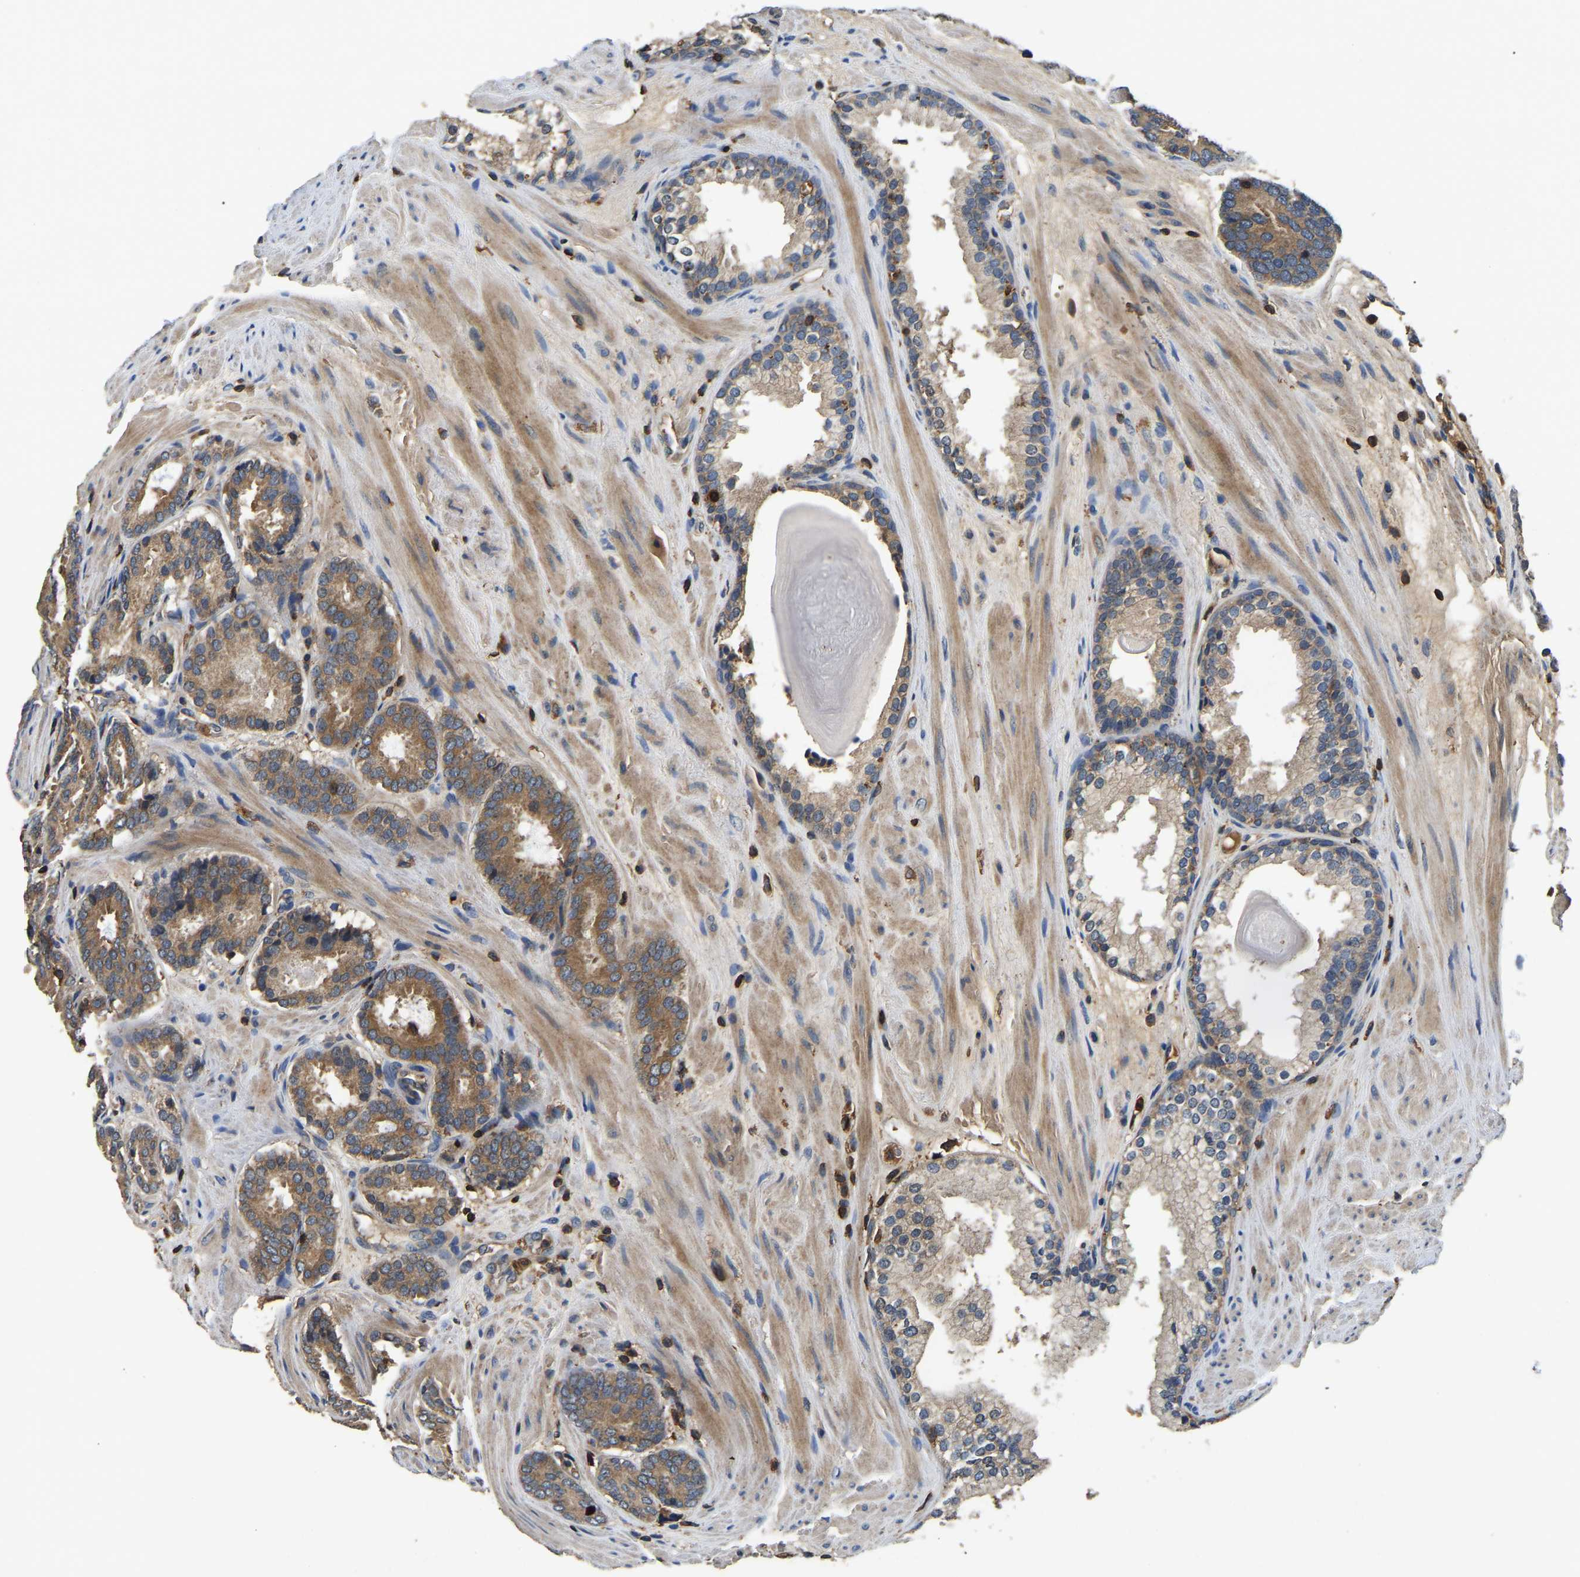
{"staining": {"intensity": "moderate", "quantity": ">75%", "location": "cytoplasmic/membranous"}, "tissue": "prostate cancer", "cell_type": "Tumor cells", "image_type": "cancer", "snomed": [{"axis": "morphology", "description": "Adenocarcinoma, Low grade"}, {"axis": "topography", "description": "Prostate"}], "caption": "Immunohistochemistry histopathology image of human prostate cancer stained for a protein (brown), which displays medium levels of moderate cytoplasmic/membranous staining in approximately >75% of tumor cells.", "gene": "SMPD2", "patient": {"sex": "male", "age": 69}}